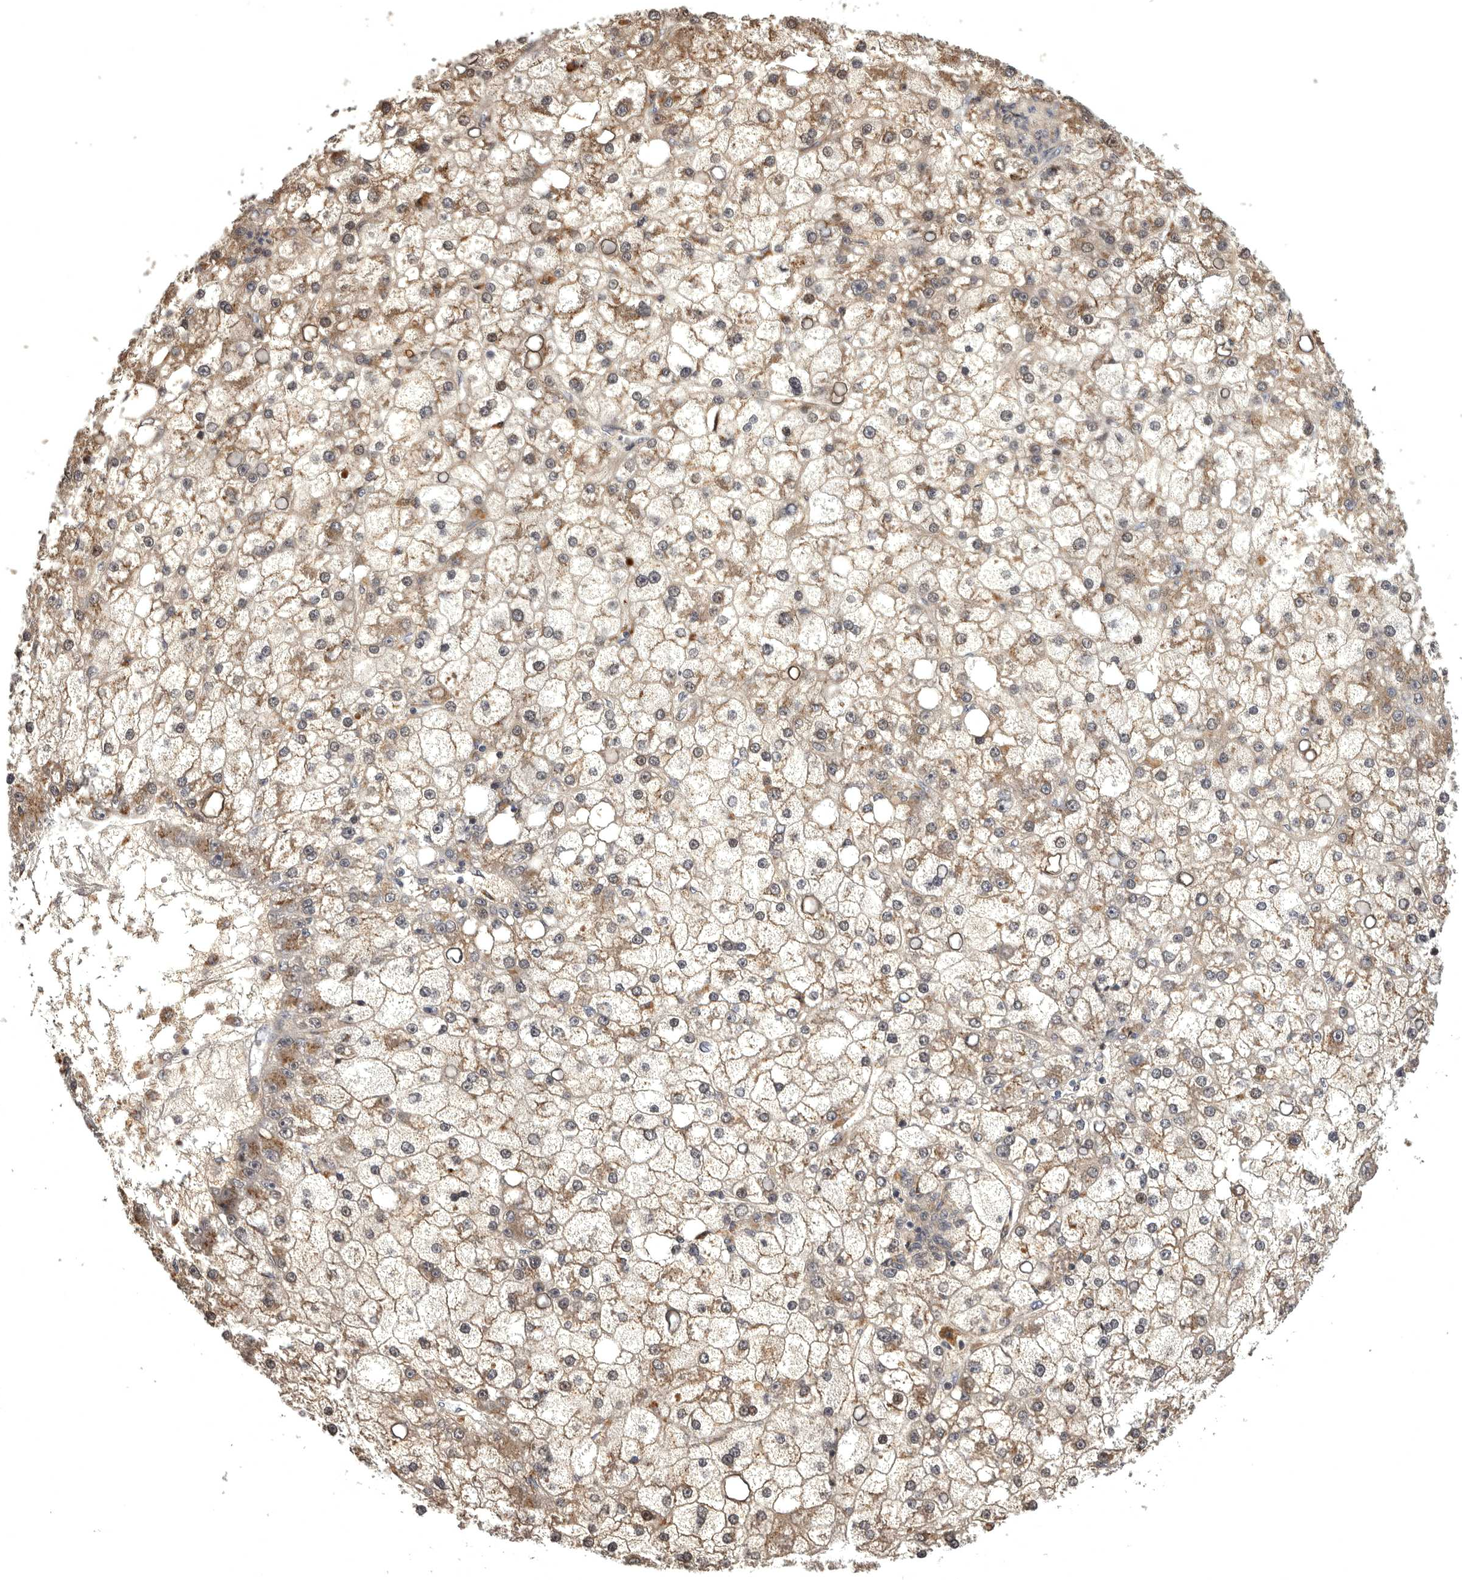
{"staining": {"intensity": "weak", "quantity": ">75%", "location": "cytoplasmic/membranous"}, "tissue": "liver cancer", "cell_type": "Tumor cells", "image_type": "cancer", "snomed": [{"axis": "morphology", "description": "Carcinoma, Hepatocellular, NOS"}, {"axis": "topography", "description": "Liver"}], "caption": "A micrograph showing weak cytoplasmic/membranous expression in approximately >75% of tumor cells in liver cancer (hepatocellular carcinoma), as visualized by brown immunohistochemical staining.", "gene": "MAN2A1", "patient": {"sex": "male", "age": 67}}